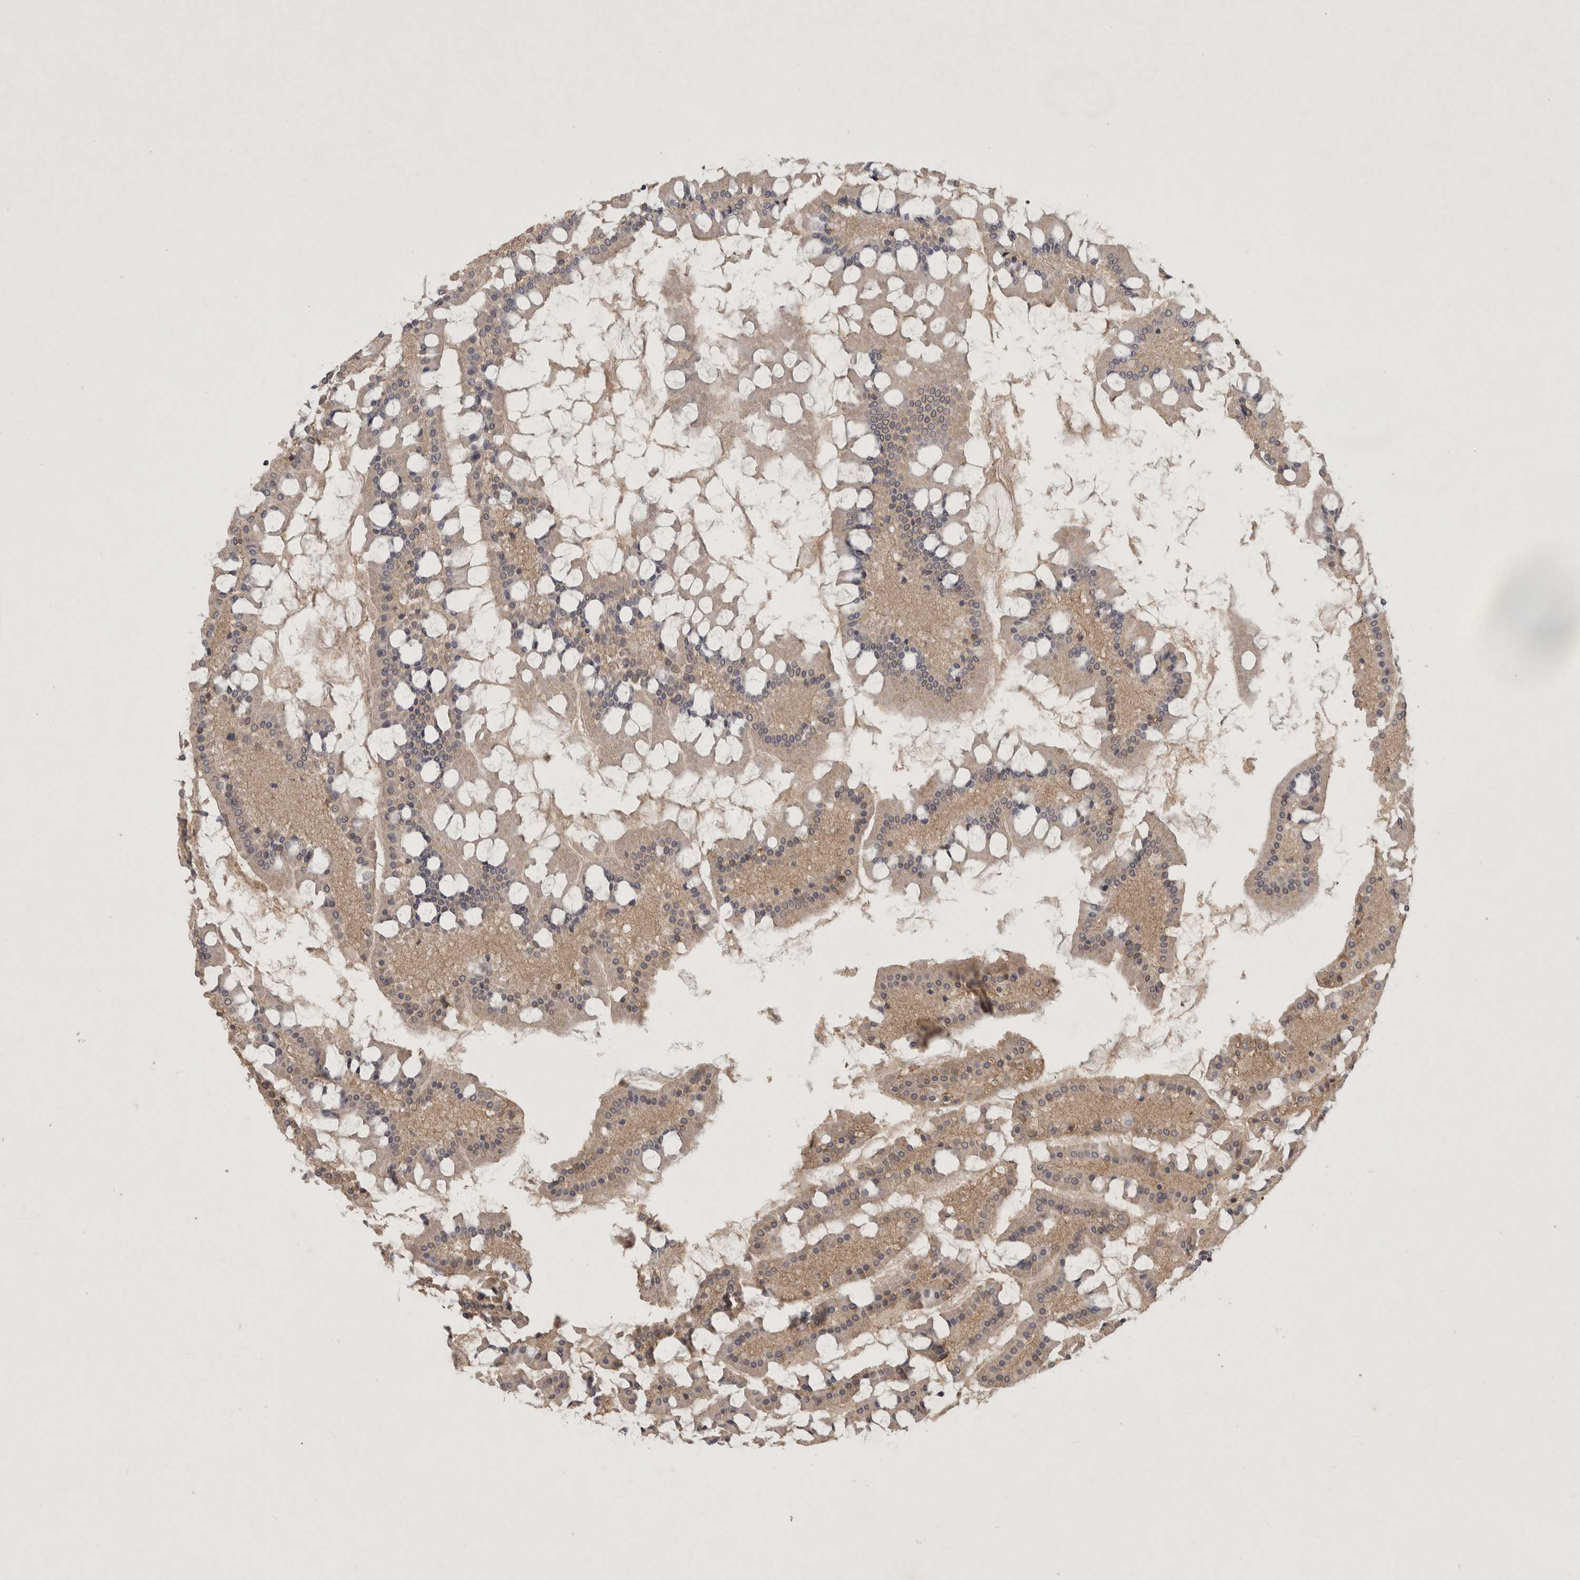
{"staining": {"intensity": "weak", "quantity": ">75%", "location": "cytoplasmic/membranous"}, "tissue": "small intestine", "cell_type": "Glandular cells", "image_type": "normal", "snomed": [{"axis": "morphology", "description": "Normal tissue, NOS"}, {"axis": "topography", "description": "Small intestine"}], "caption": "Unremarkable small intestine was stained to show a protein in brown. There is low levels of weak cytoplasmic/membranous expression in approximately >75% of glandular cells. Nuclei are stained in blue.", "gene": "ADAMTS4", "patient": {"sex": "male", "age": 41}}